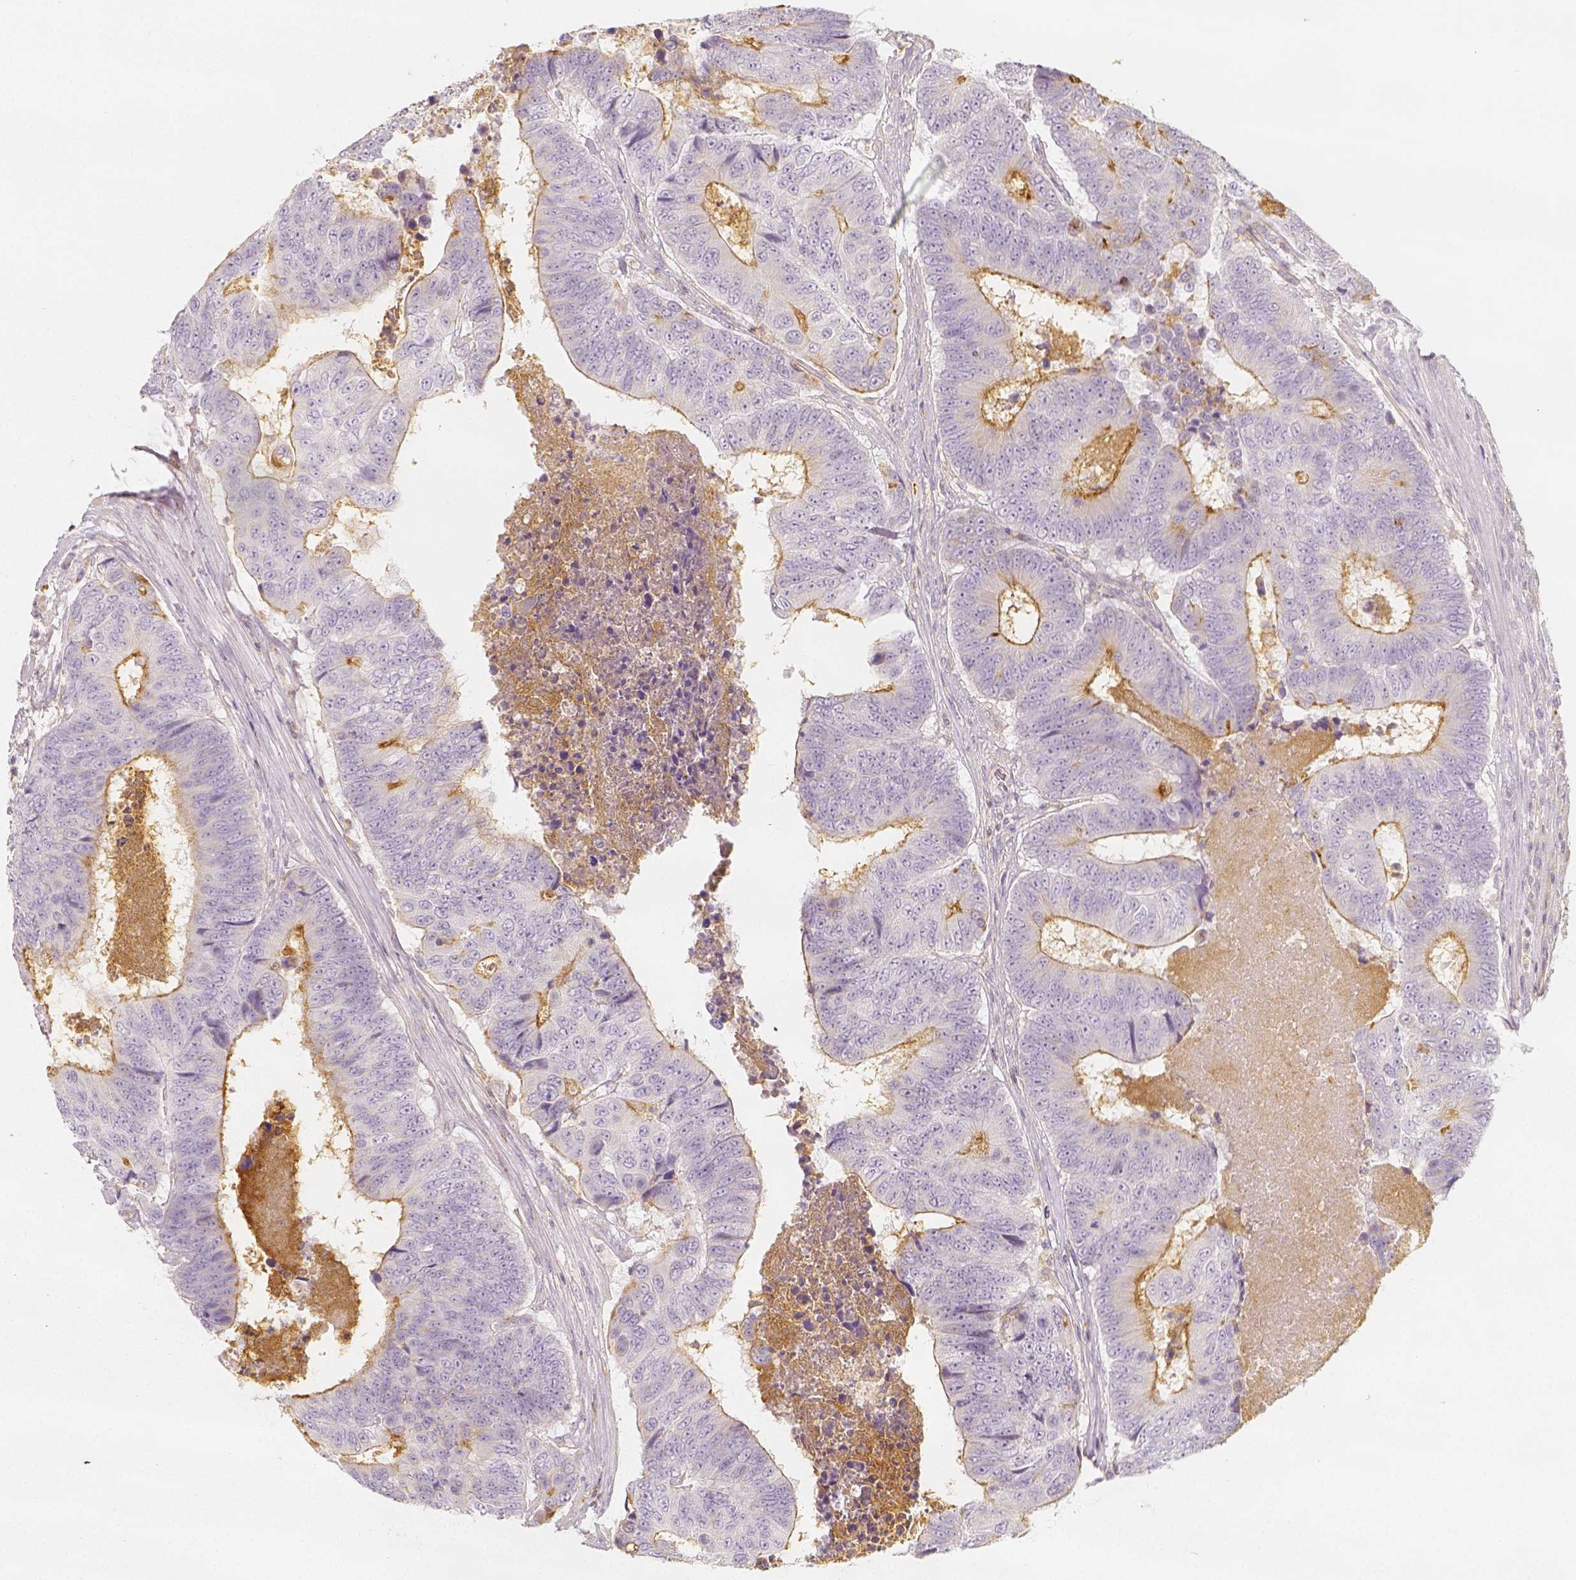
{"staining": {"intensity": "moderate", "quantity": "<25%", "location": "cytoplasmic/membranous"}, "tissue": "colorectal cancer", "cell_type": "Tumor cells", "image_type": "cancer", "snomed": [{"axis": "morphology", "description": "Adenocarcinoma, NOS"}, {"axis": "topography", "description": "Colon"}], "caption": "Colorectal cancer (adenocarcinoma) tissue displays moderate cytoplasmic/membranous expression in about <25% of tumor cells", "gene": "PTPRJ", "patient": {"sex": "female", "age": 48}}